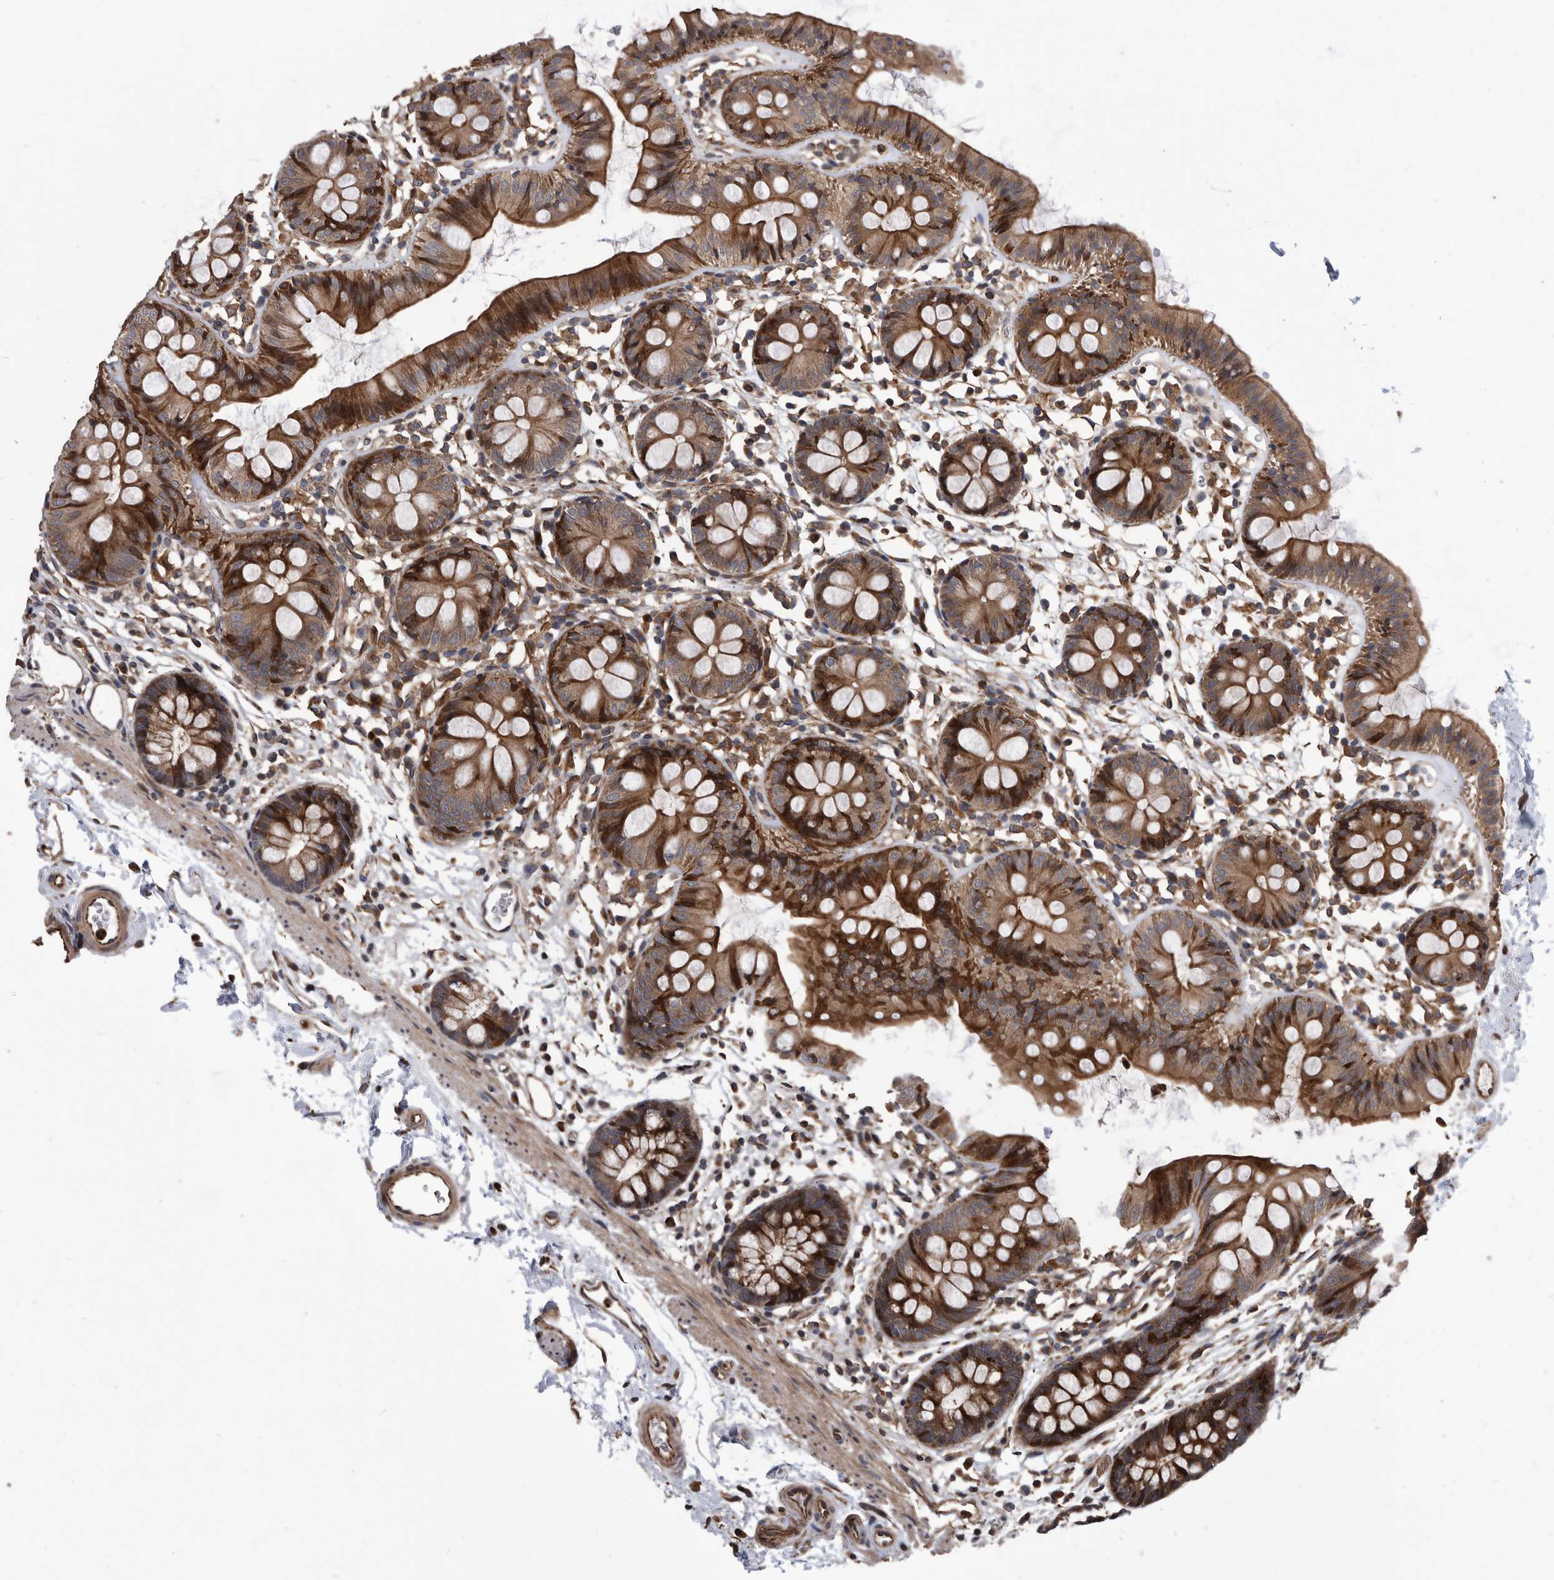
{"staining": {"intensity": "moderate", "quantity": ">75%", "location": "cytoplasmic/membranous"}, "tissue": "colon", "cell_type": "Endothelial cells", "image_type": "normal", "snomed": [{"axis": "morphology", "description": "Normal tissue, NOS"}, {"axis": "topography", "description": "Colon"}], "caption": "Moderate cytoplasmic/membranous expression for a protein is identified in approximately >75% of endothelial cells of unremarkable colon using immunohistochemistry.", "gene": "SERINC2", "patient": {"sex": "male", "age": 56}}